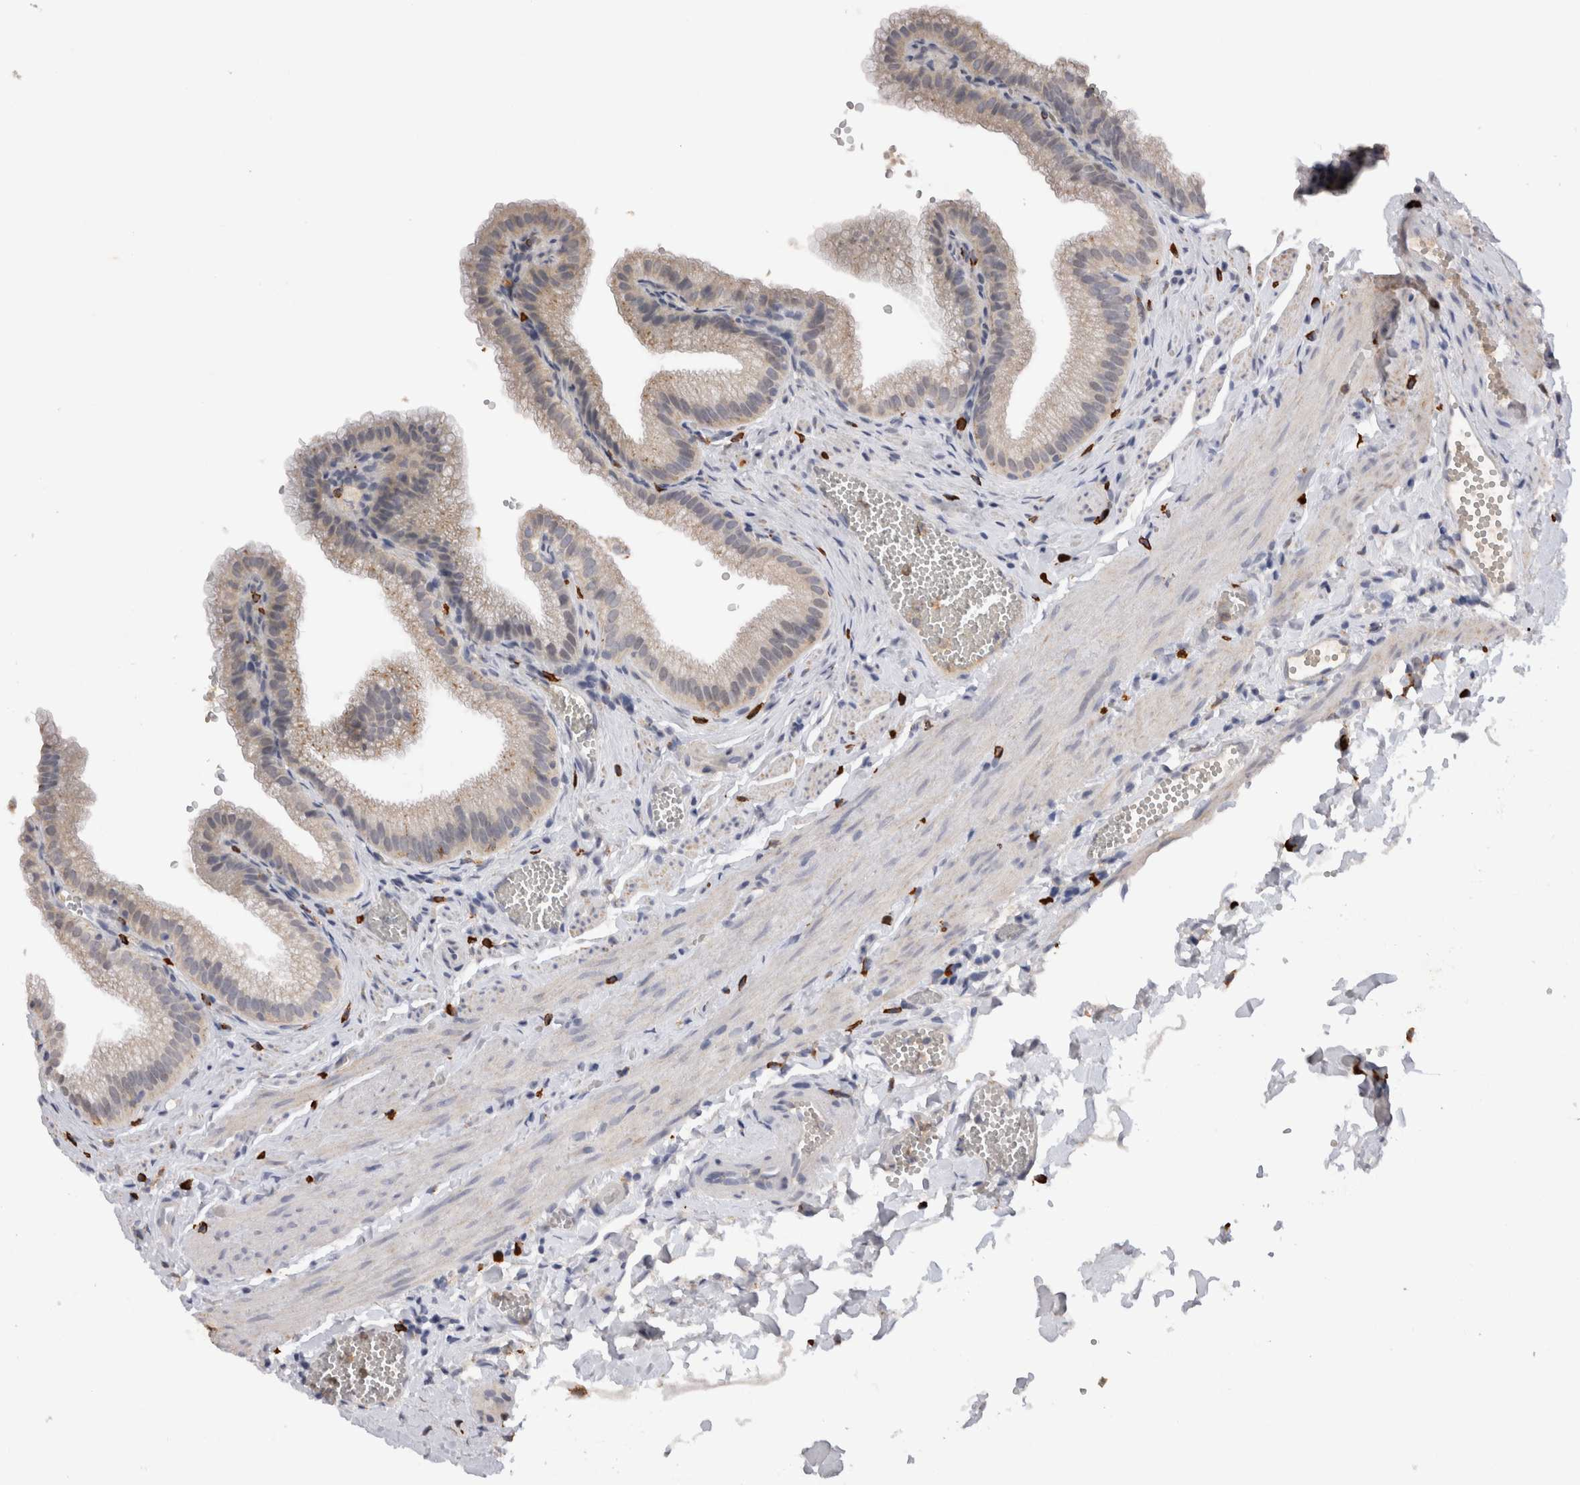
{"staining": {"intensity": "weak", "quantity": "25%-75%", "location": "cytoplasmic/membranous"}, "tissue": "gallbladder", "cell_type": "Glandular cells", "image_type": "normal", "snomed": [{"axis": "morphology", "description": "Normal tissue, NOS"}, {"axis": "topography", "description": "Gallbladder"}], "caption": "Glandular cells demonstrate weak cytoplasmic/membranous staining in about 25%-75% of cells in unremarkable gallbladder. Nuclei are stained in blue.", "gene": "VSIG4", "patient": {"sex": "male", "age": 38}}